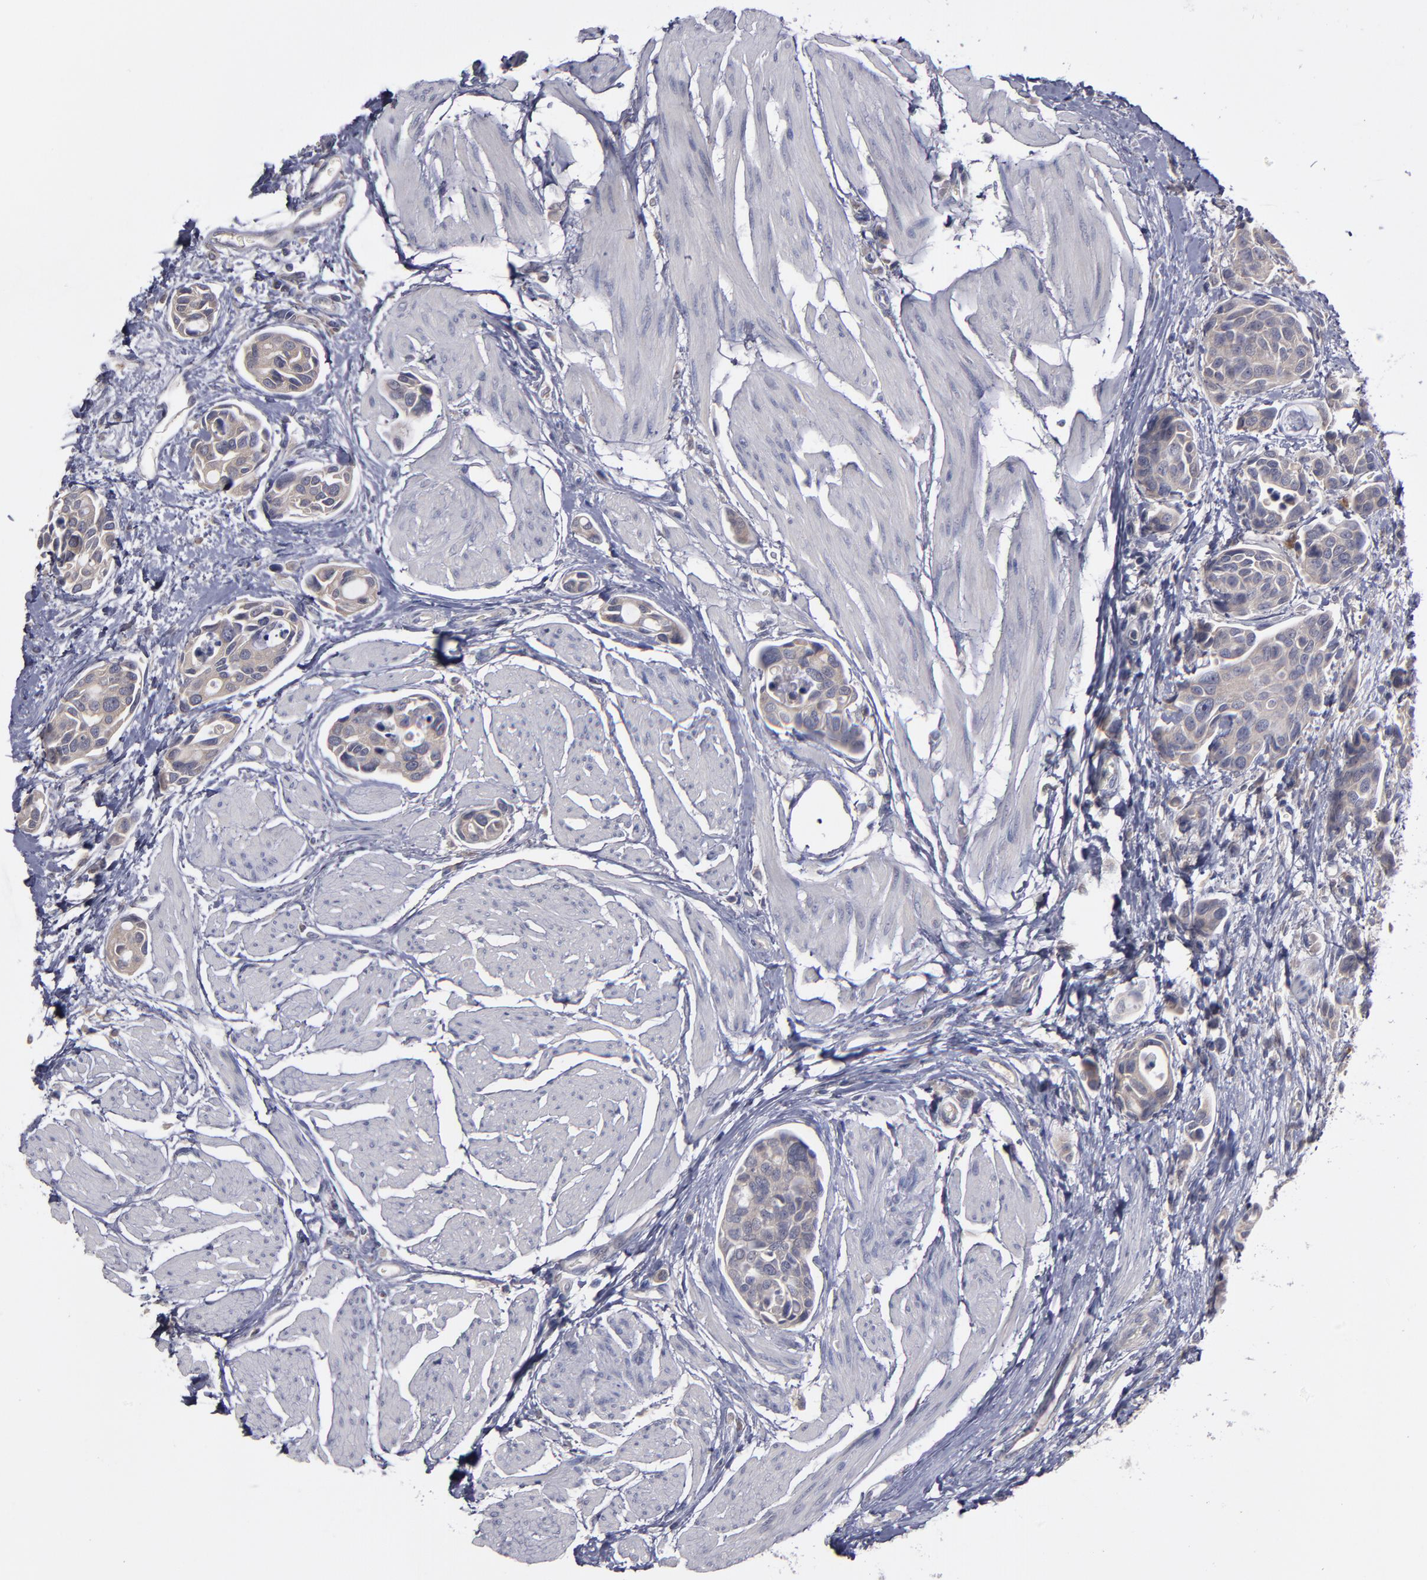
{"staining": {"intensity": "moderate", "quantity": ">75%", "location": "cytoplasmic/membranous"}, "tissue": "urothelial cancer", "cell_type": "Tumor cells", "image_type": "cancer", "snomed": [{"axis": "morphology", "description": "Urothelial carcinoma, High grade"}, {"axis": "topography", "description": "Urinary bladder"}], "caption": "Approximately >75% of tumor cells in urothelial cancer exhibit moderate cytoplasmic/membranous protein positivity as visualized by brown immunohistochemical staining.", "gene": "MMP11", "patient": {"sex": "male", "age": 78}}